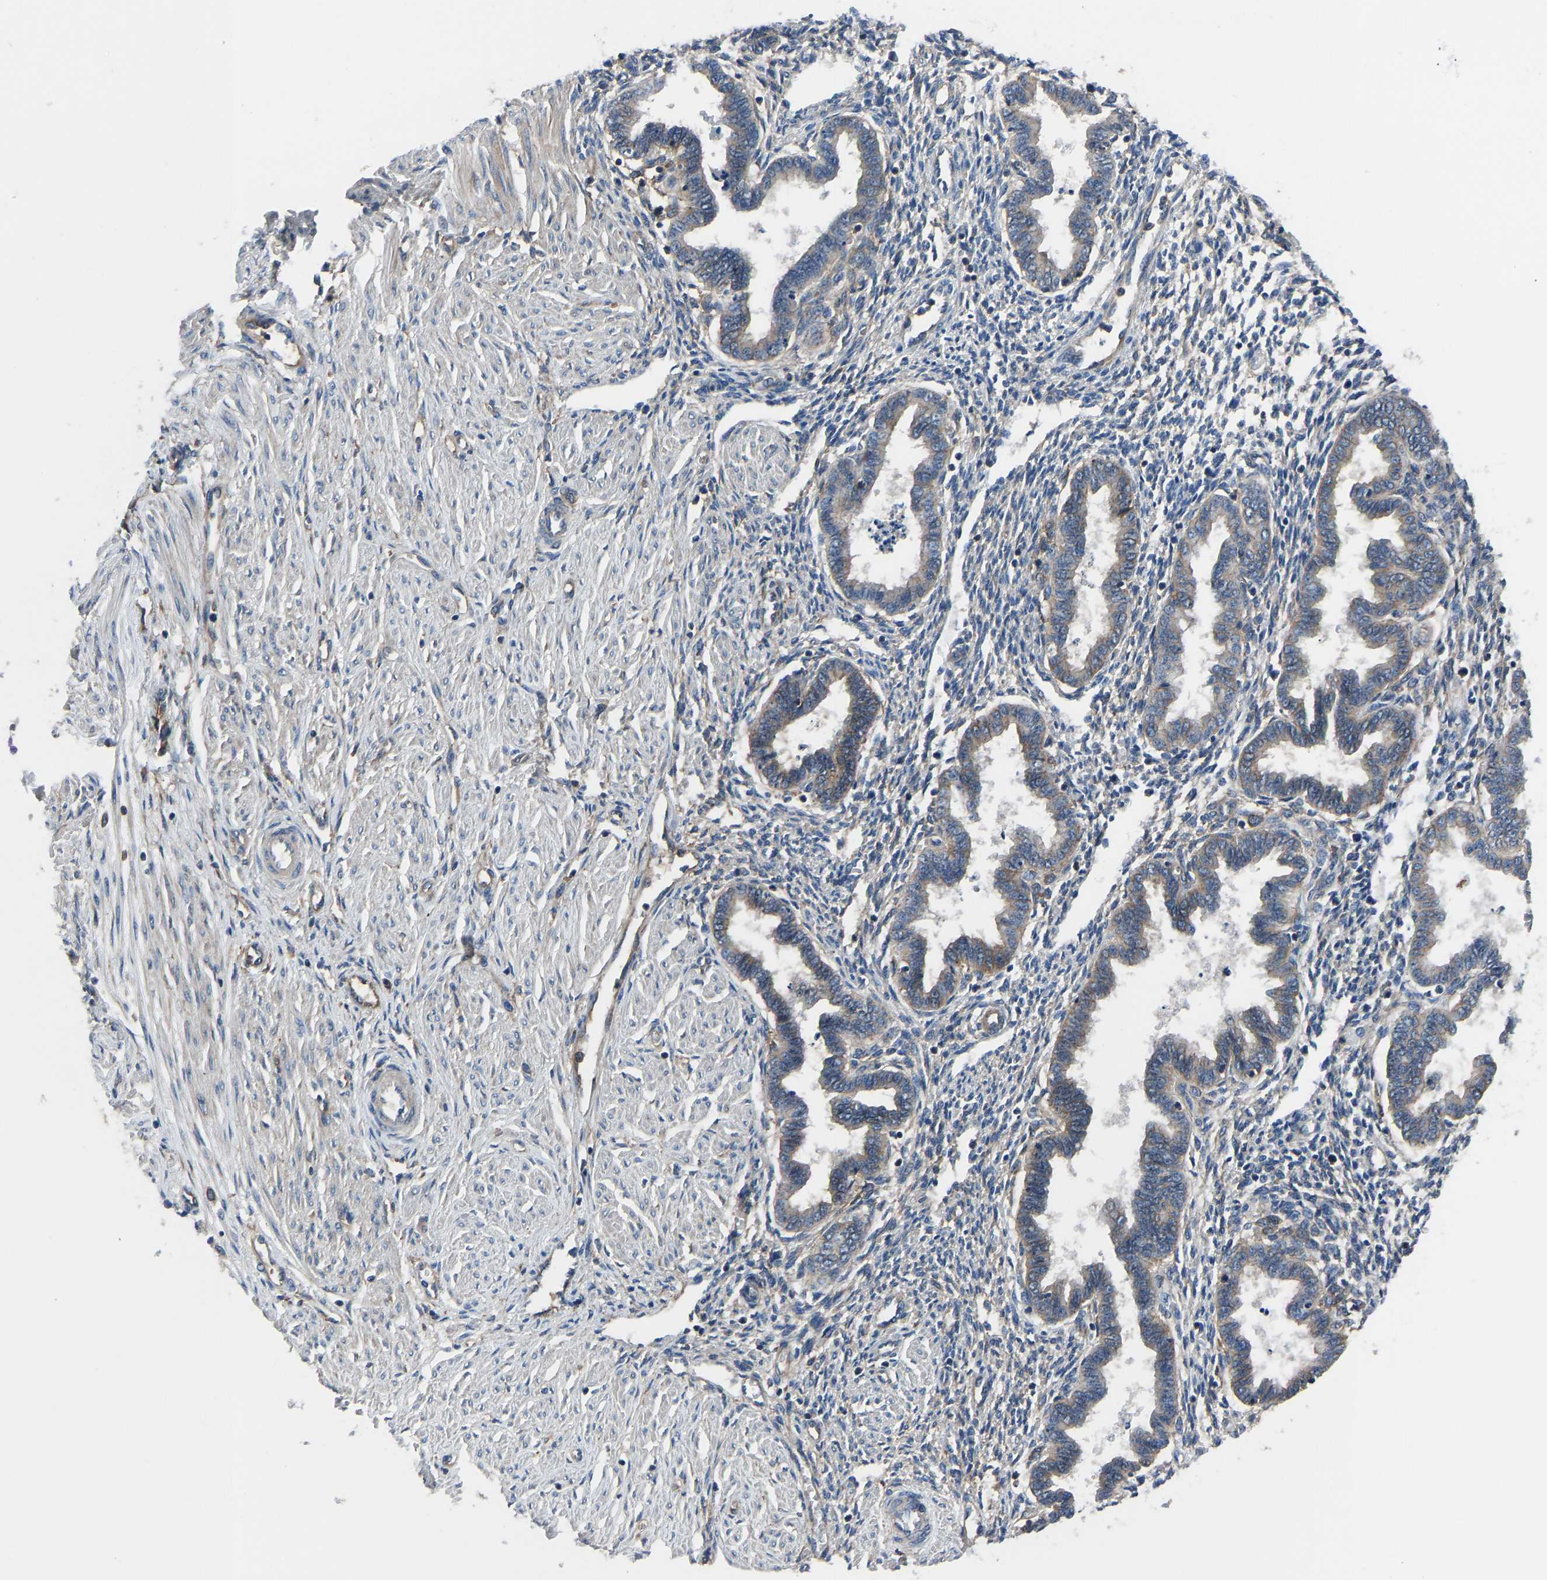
{"staining": {"intensity": "weak", "quantity": "25%-75%", "location": "cytoplasmic/membranous"}, "tissue": "endometrium", "cell_type": "Cells in endometrial stroma", "image_type": "normal", "snomed": [{"axis": "morphology", "description": "Normal tissue, NOS"}, {"axis": "topography", "description": "Endometrium"}], "caption": "Weak cytoplasmic/membranous staining is identified in approximately 25%-75% of cells in endometrial stroma in benign endometrium. The protein of interest is stained brown, and the nuclei are stained in blue (DAB IHC with brightfield microscopy, high magnification).", "gene": "PRKAR1A", "patient": {"sex": "female", "age": 33}}